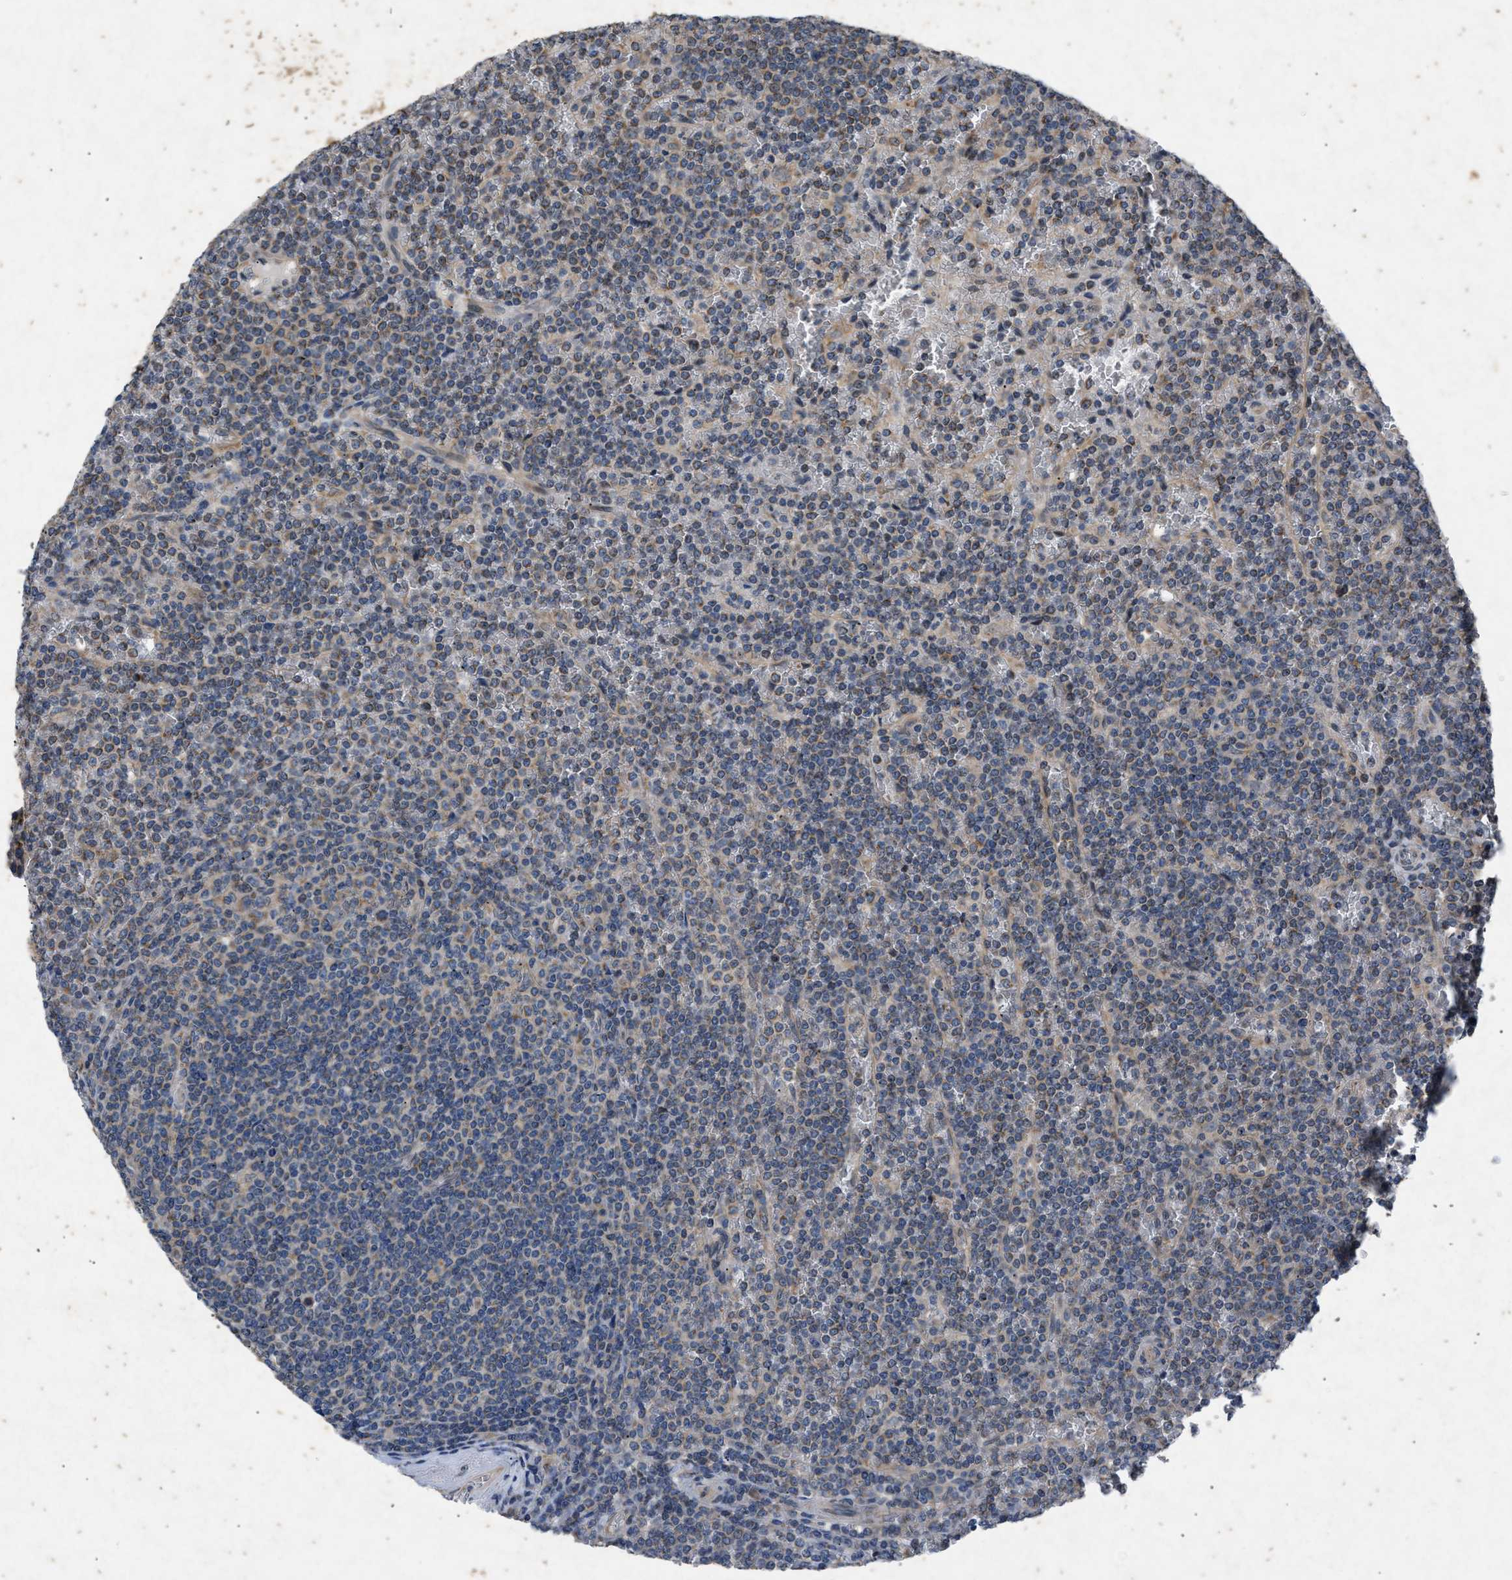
{"staining": {"intensity": "moderate", "quantity": "<25%", "location": "cytoplasmic/membranous"}, "tissue": "lymphoma", "cell_type": "Tumor cells", "image_type": "cancer", "snomed": [{"axis": "morphology", "description": "Malignant lymphoma, non-Hodgkin's type, Low grade"}, {"axis": "topography", "description": "Spleen"}], "caption": "Human low-grade malignant lymphoma, non-Hodgkin's type stained with a brown dye demonstrates moderate cytoplasmic/membranous positive expression in approximately <25% of tumor cells.", "gene": "PRKG2", "patient": {"sex": "female", "age": 19}}